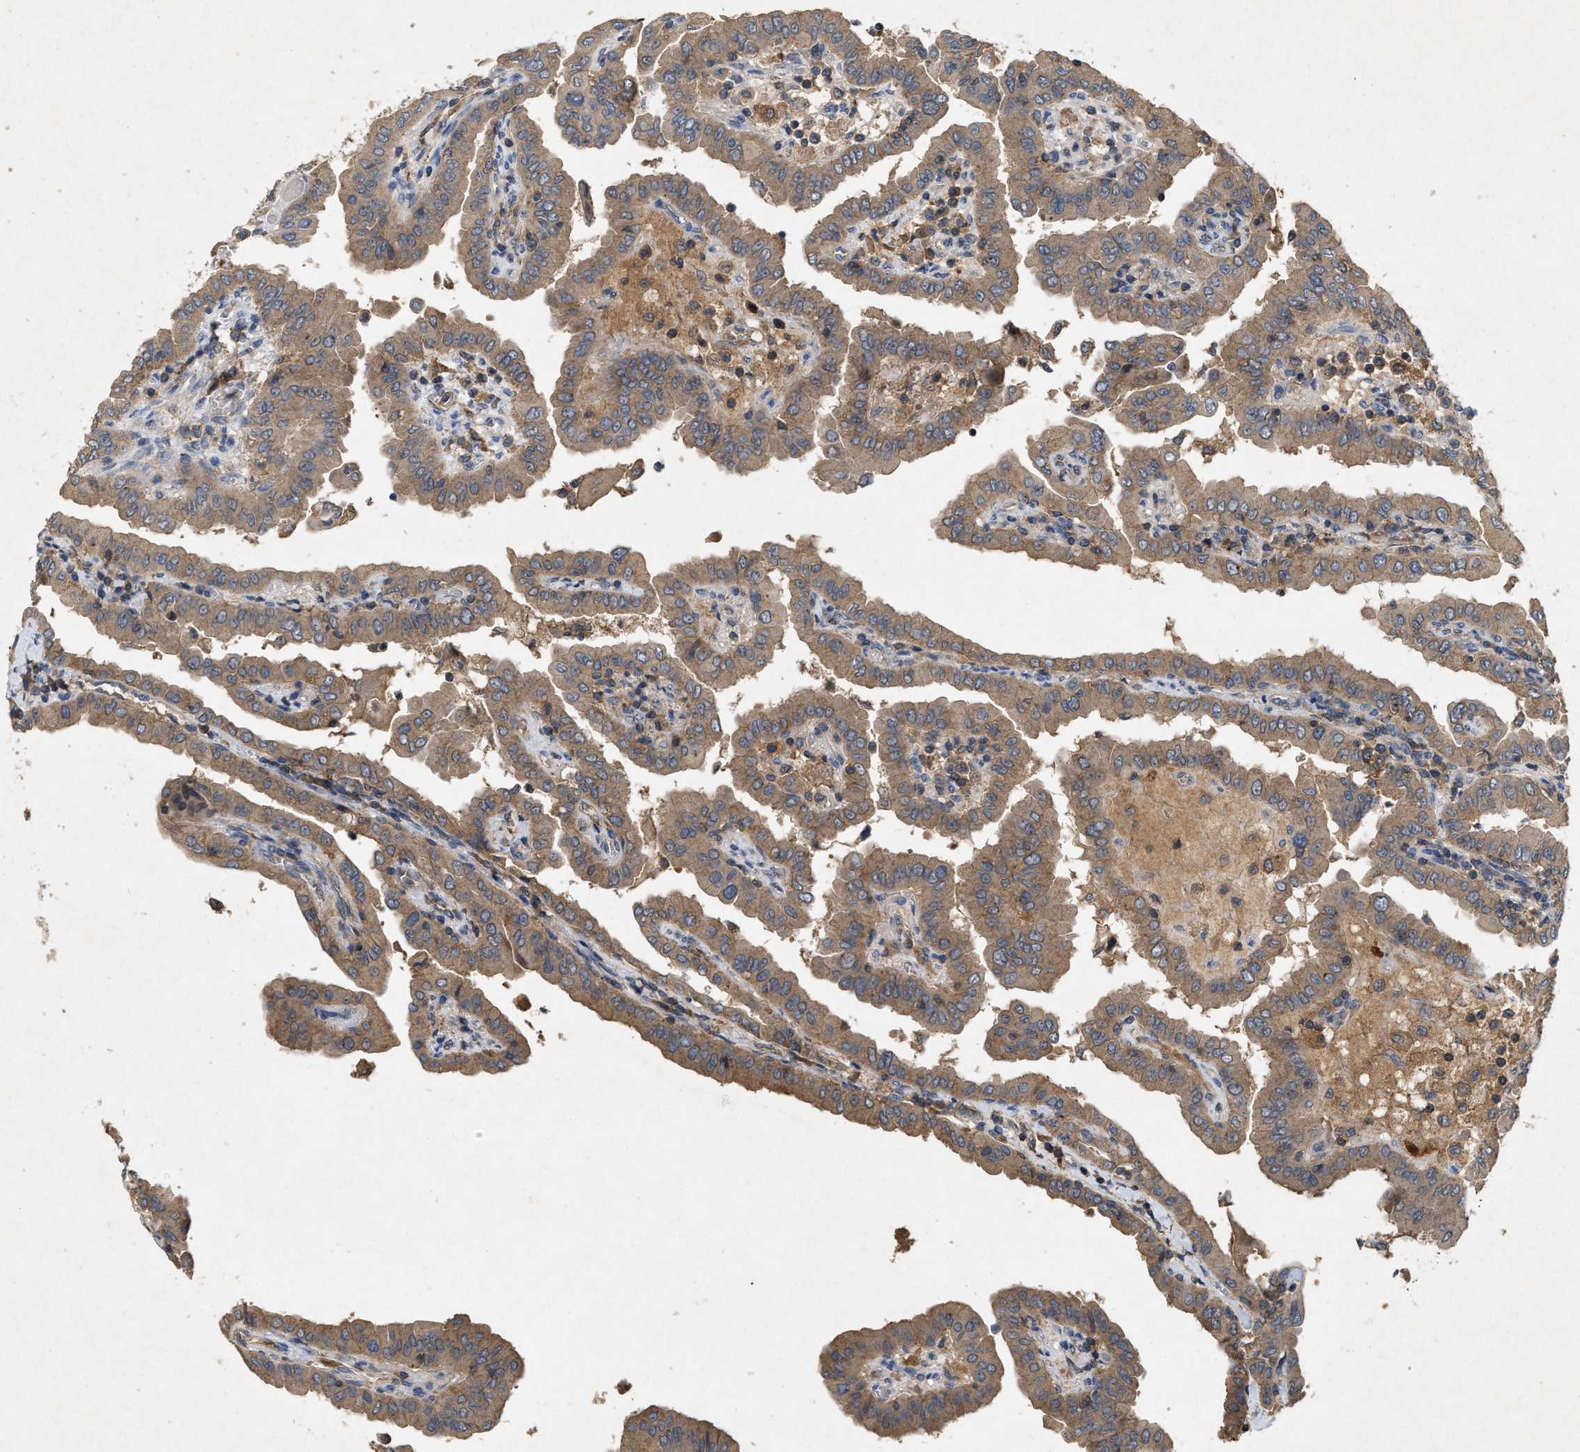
{"staining": {"intensity": "moderate", "quantity": ">75%", "location": "cytoplasmic/membranous"}, "tissue": "thyroid cancer", "cell_type": "Tumor cells", "image_type": "cancer", "snomed": [{"axis": "morphology", "description": "Papillary adenocarcinoma, NOS"}, {"axis": "topography", "description": "Thyroid gland"}], "caption": "A brown stain labels moderate cytoplasmic/membranous staining of a protein in papillary adenocarcinoma (thyroid) tumor cells.", "gene": "LPAR2", "patient": {"sex": "male", "age": 33}}